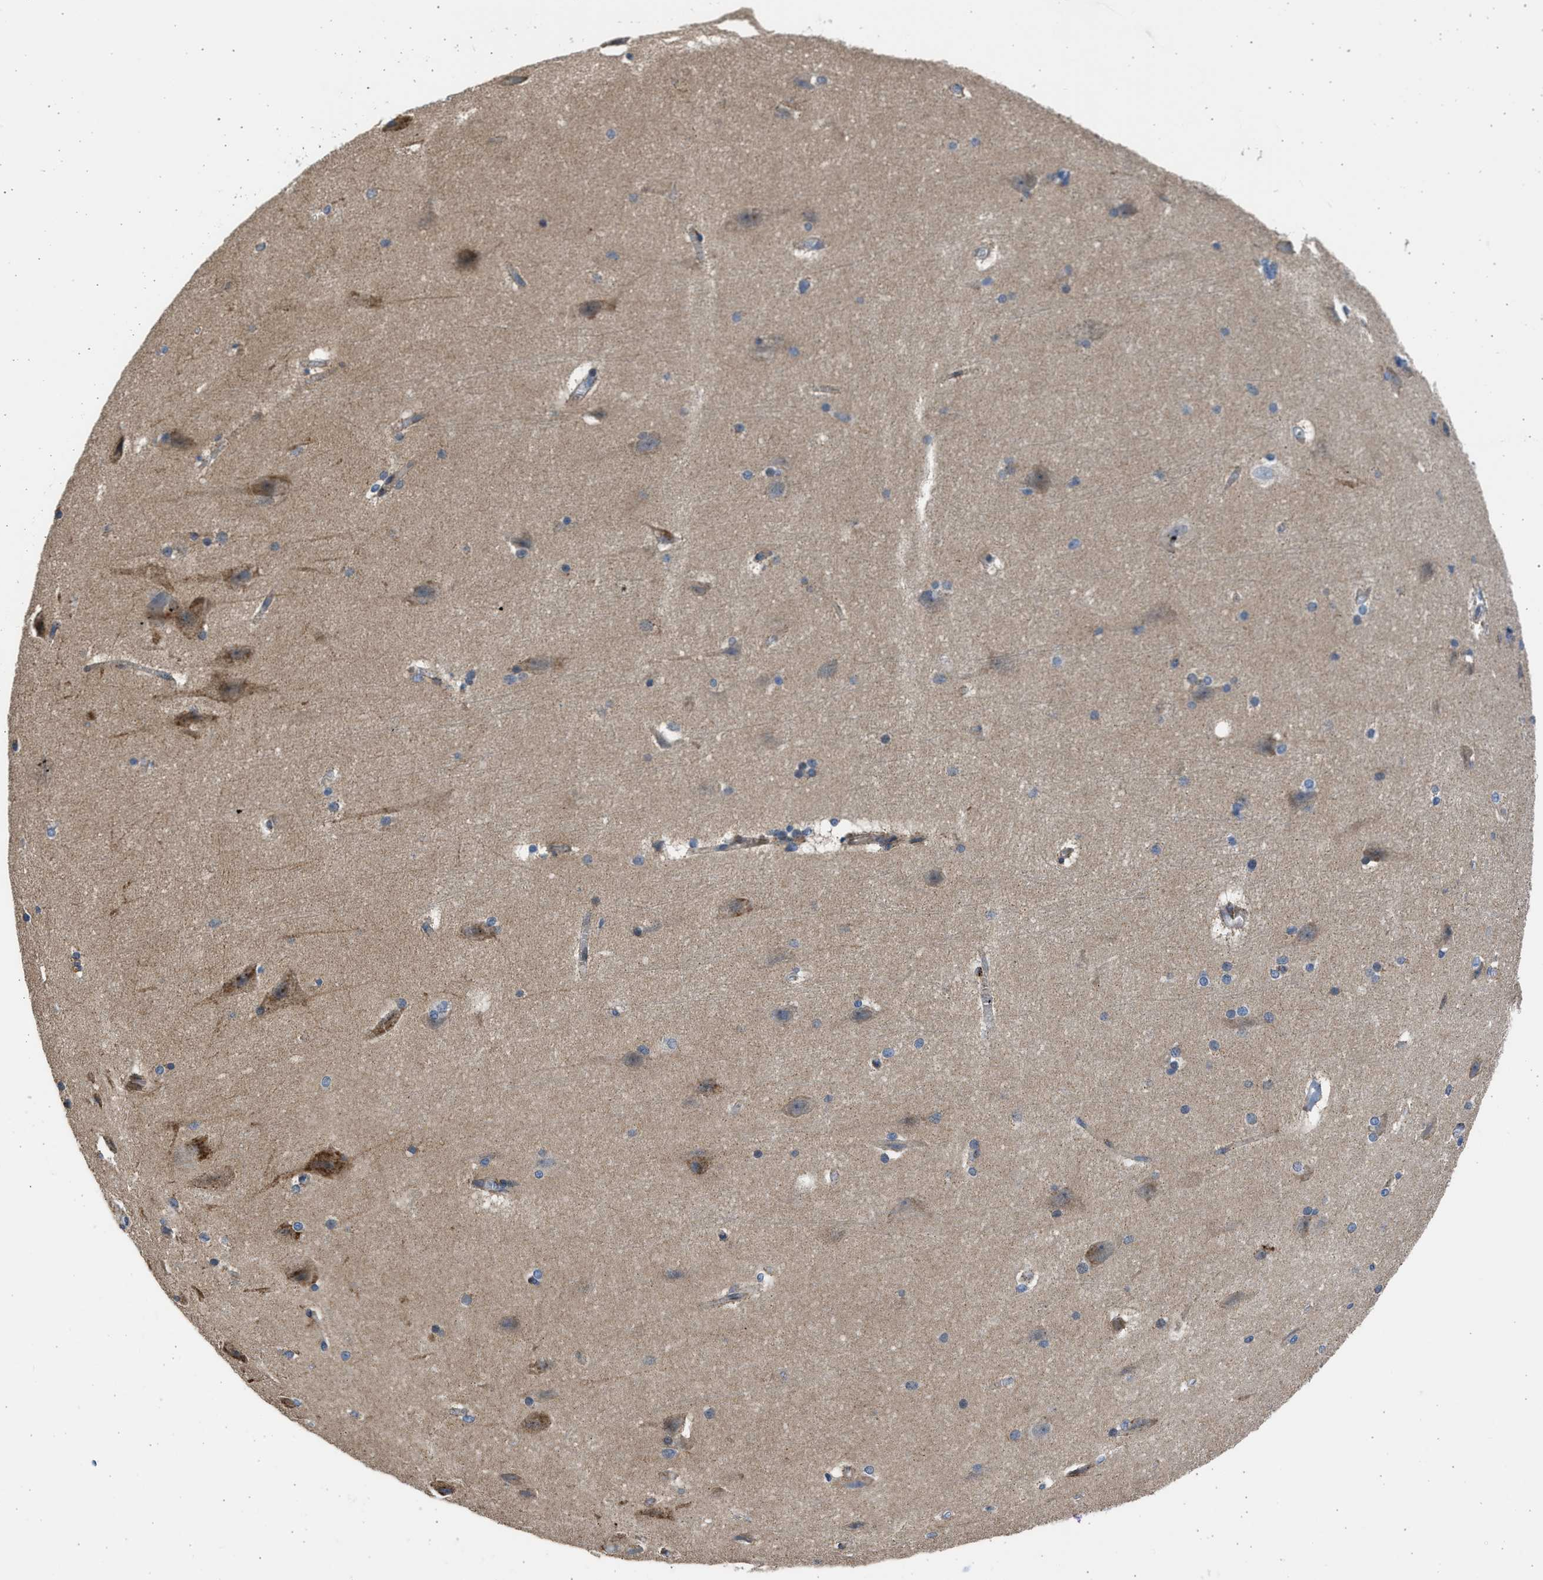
{"staining": {"intensity": "moderate", "quantity": ">75%", "location": "cytoplasmic/membranous"}, "tissue": "cerebral cortex", "cell_type": "Endothelial cells", "image_type": "normal", "snomed": [{"axis": "morphology", "description": "Normal tissue, NOS"}, {"axis": "topography", "description": "Cerebral cortex"}, {"axis": "topography", "description": "Hippocampus"}], "caption": "Normal cerebral cortex shows moderate cytoplasmic/membranous expression in approximately >75% of endothelial cells.", "gene": "PLD2", "patient": {"sex": "female", "age": 19}}